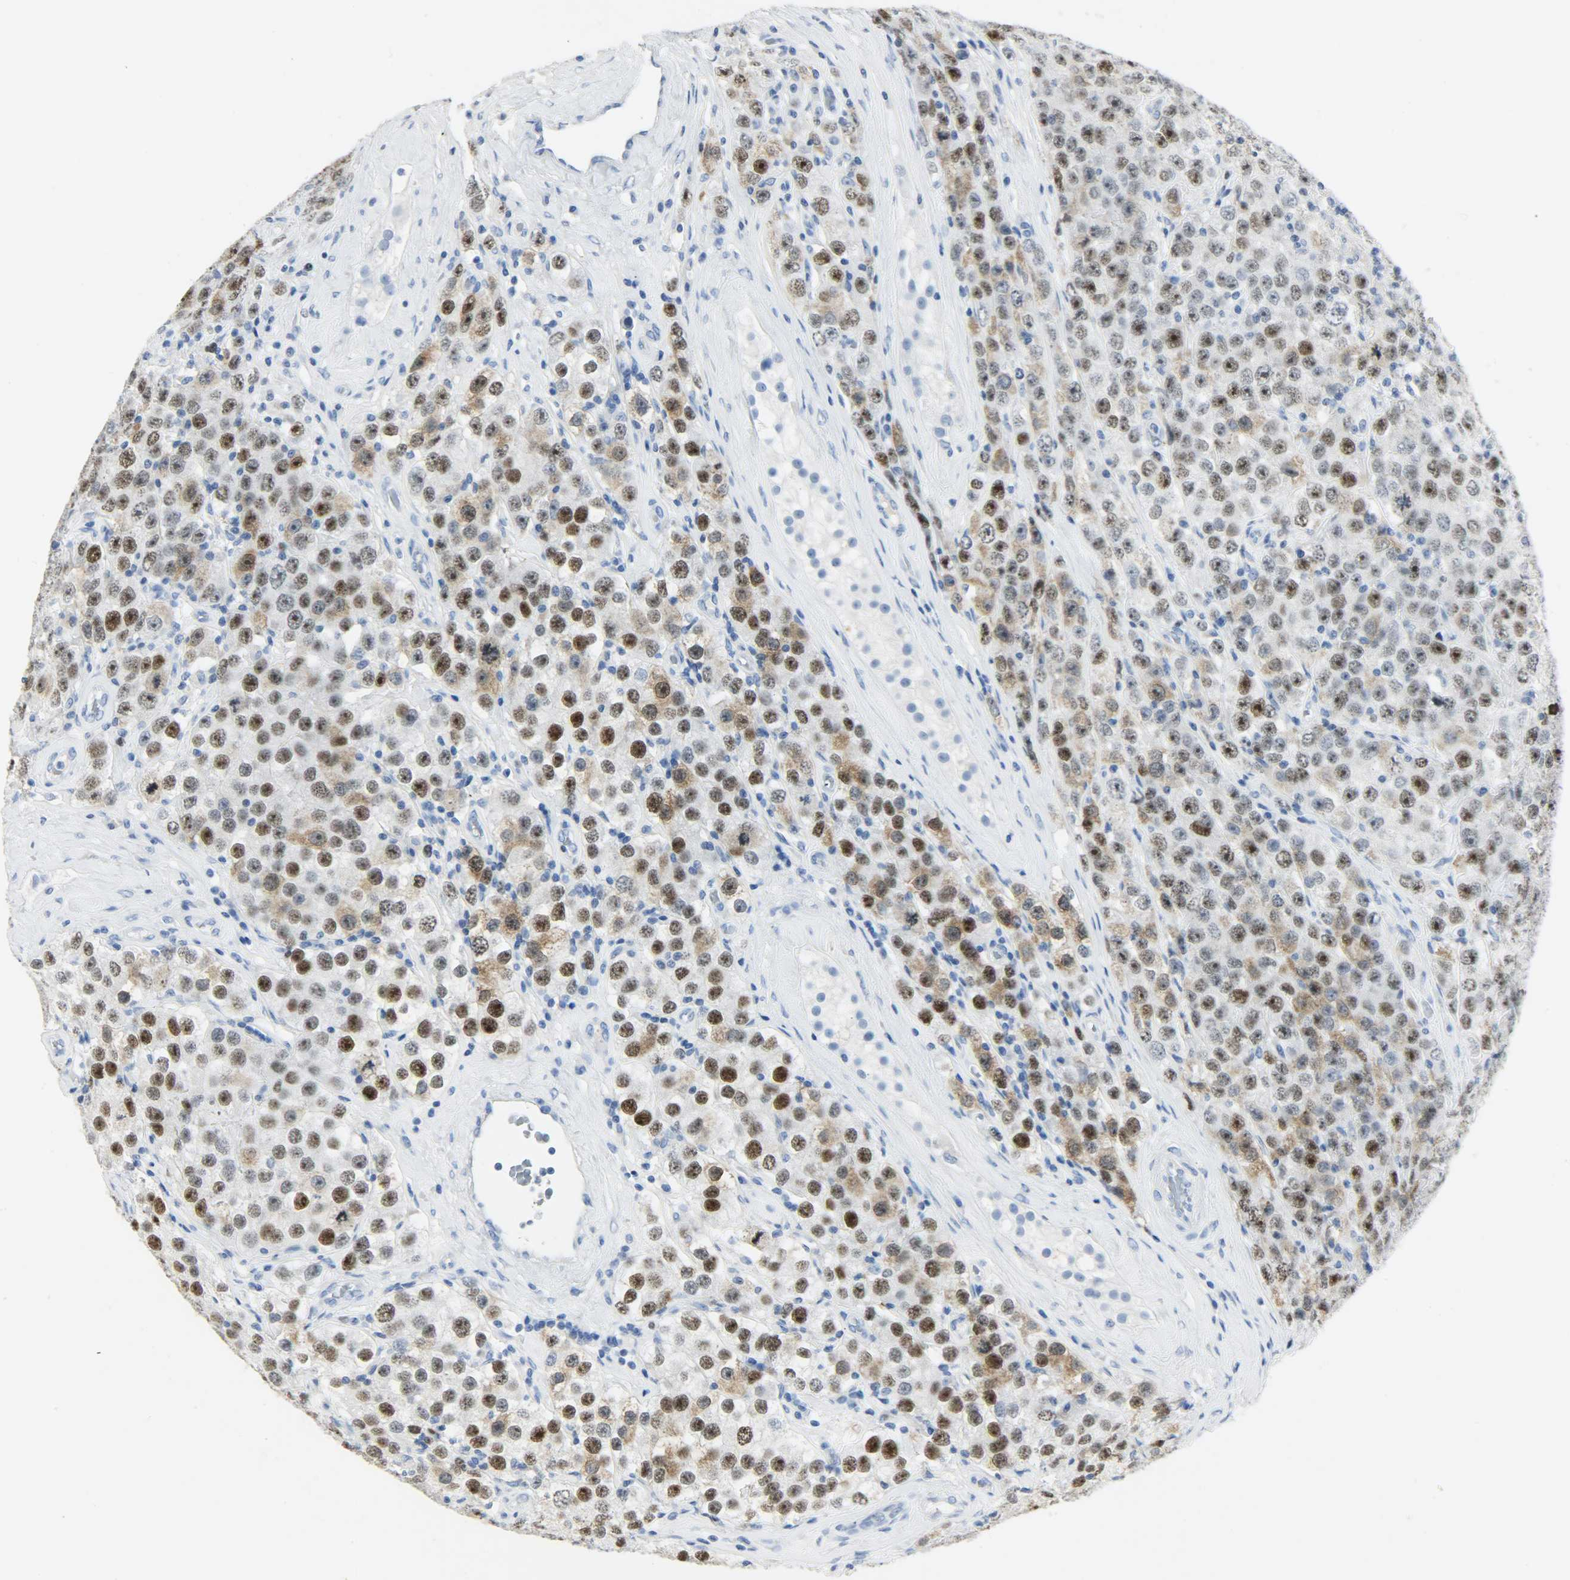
{"staining": {"intensity": "moderate", "quantity": ">75%", "location": "nuclear"}, "tissue": "testis cancer", "cell_type": "Tumor cells", "image_type": "cancer", "snomed": [{"axis": "morphology", "description": "Seminoma, NOS"}, {"axis": "topography", "description": "Testis"}], "caption": "Seminoma (testis) tissue reveals moderate nuclear positivity in approximately >75% of tumor cells The protein is shown in brown color, while the nuclei are stained blue.", "gene": "HELLS", "patient": {"sex": "male", "age": 52}}